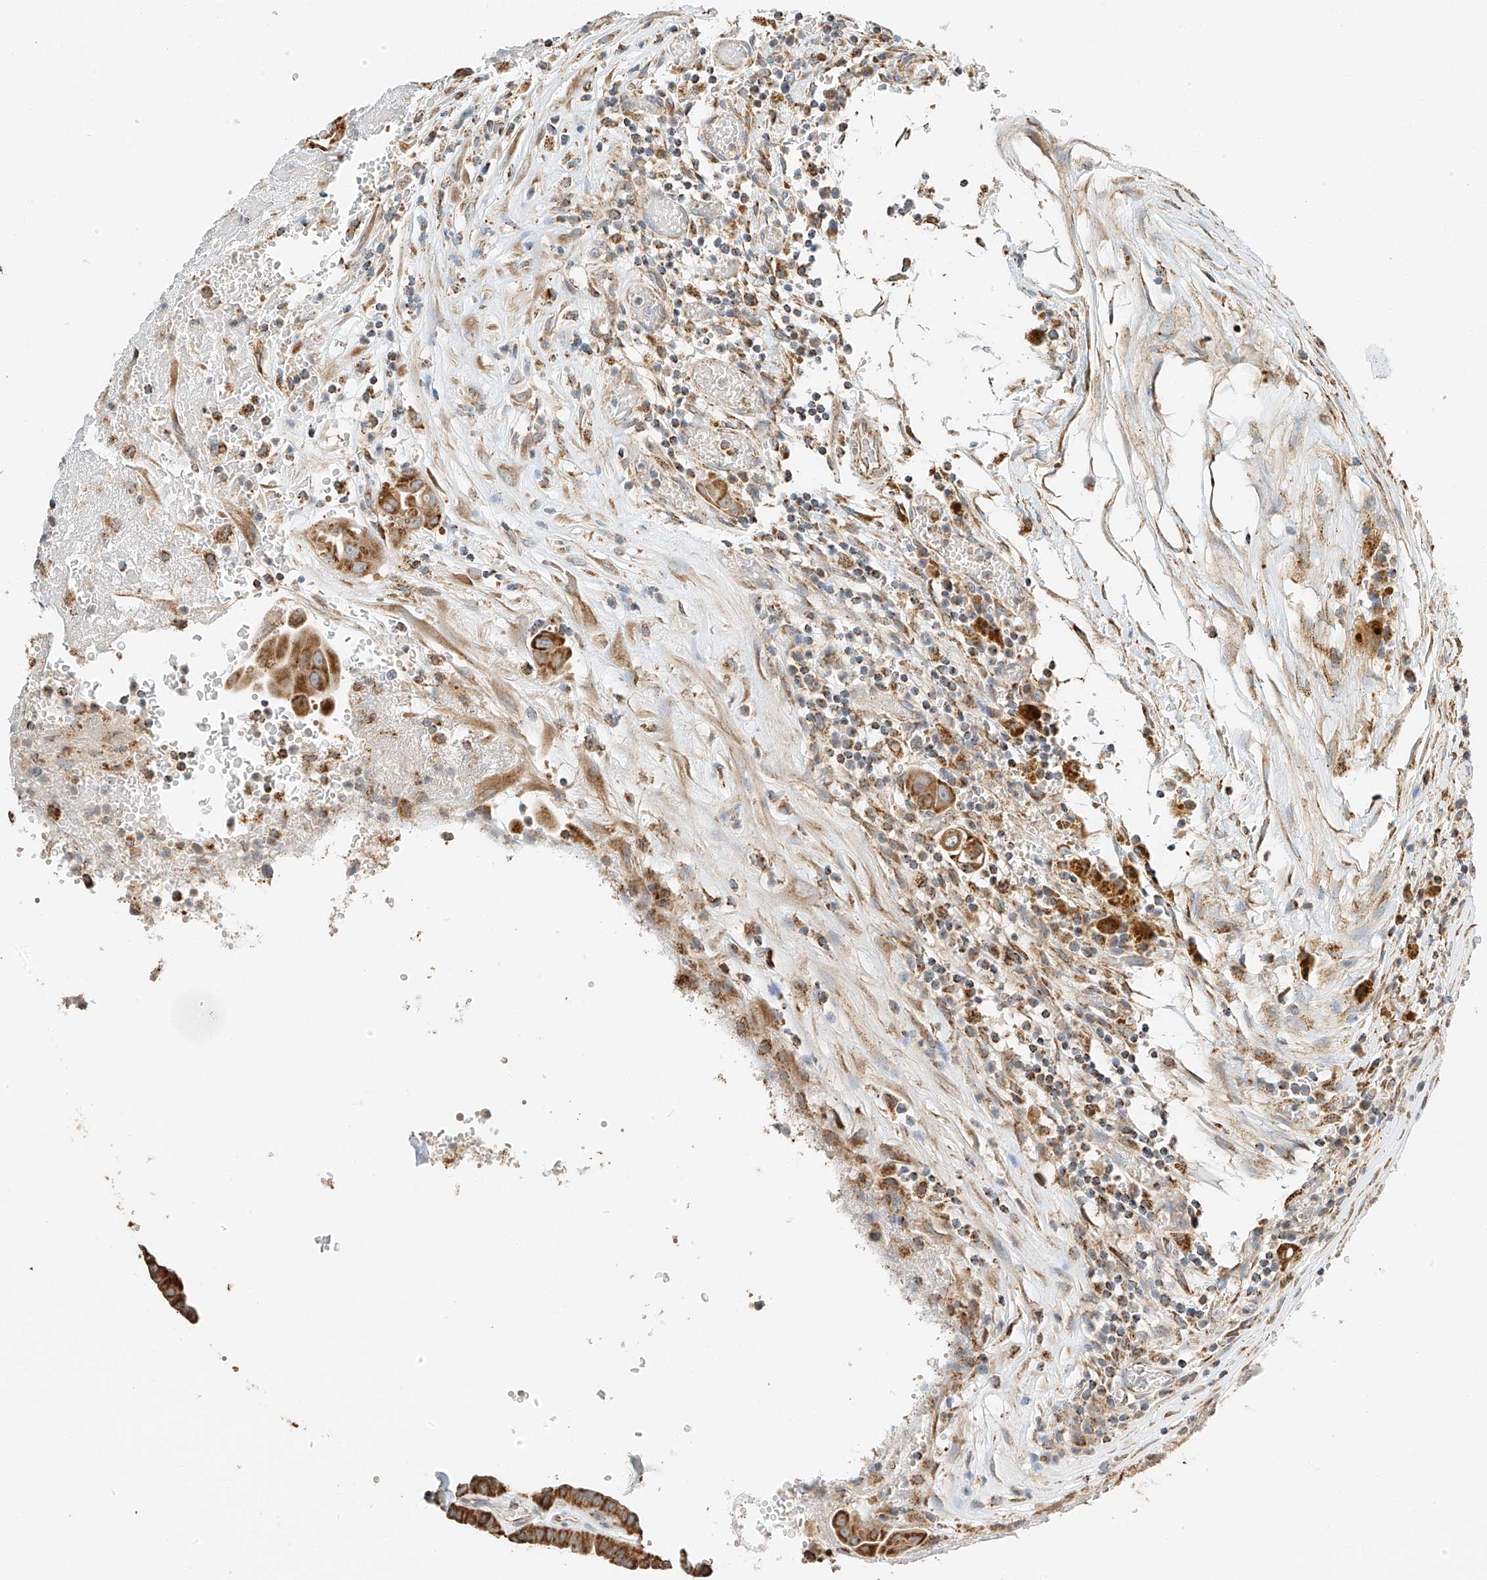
{"staining": {"intensity": "strong", "quantity": ">75%", "location": "cytoplasmic/membranous"}, "tissue": "thyroid cancer", "cell_type": "Tumor cells", "image_type": "cancer", "snomed": [{"axis": "morphology", "description": "Papillary adenocarcinoma, NOS"}, {"axis": "topography", "description": "Thyroid gland"}], "caption": "A high-resolution image shows immunohistochemistry (IHC) staining of papillary adenocarcinoma (thyroid), which shows strong cytoplasmic/membranous staining in about >75% of tumor cells.", "gene": "YIPF7", "patient": {"sex": "male", "age": 77}}